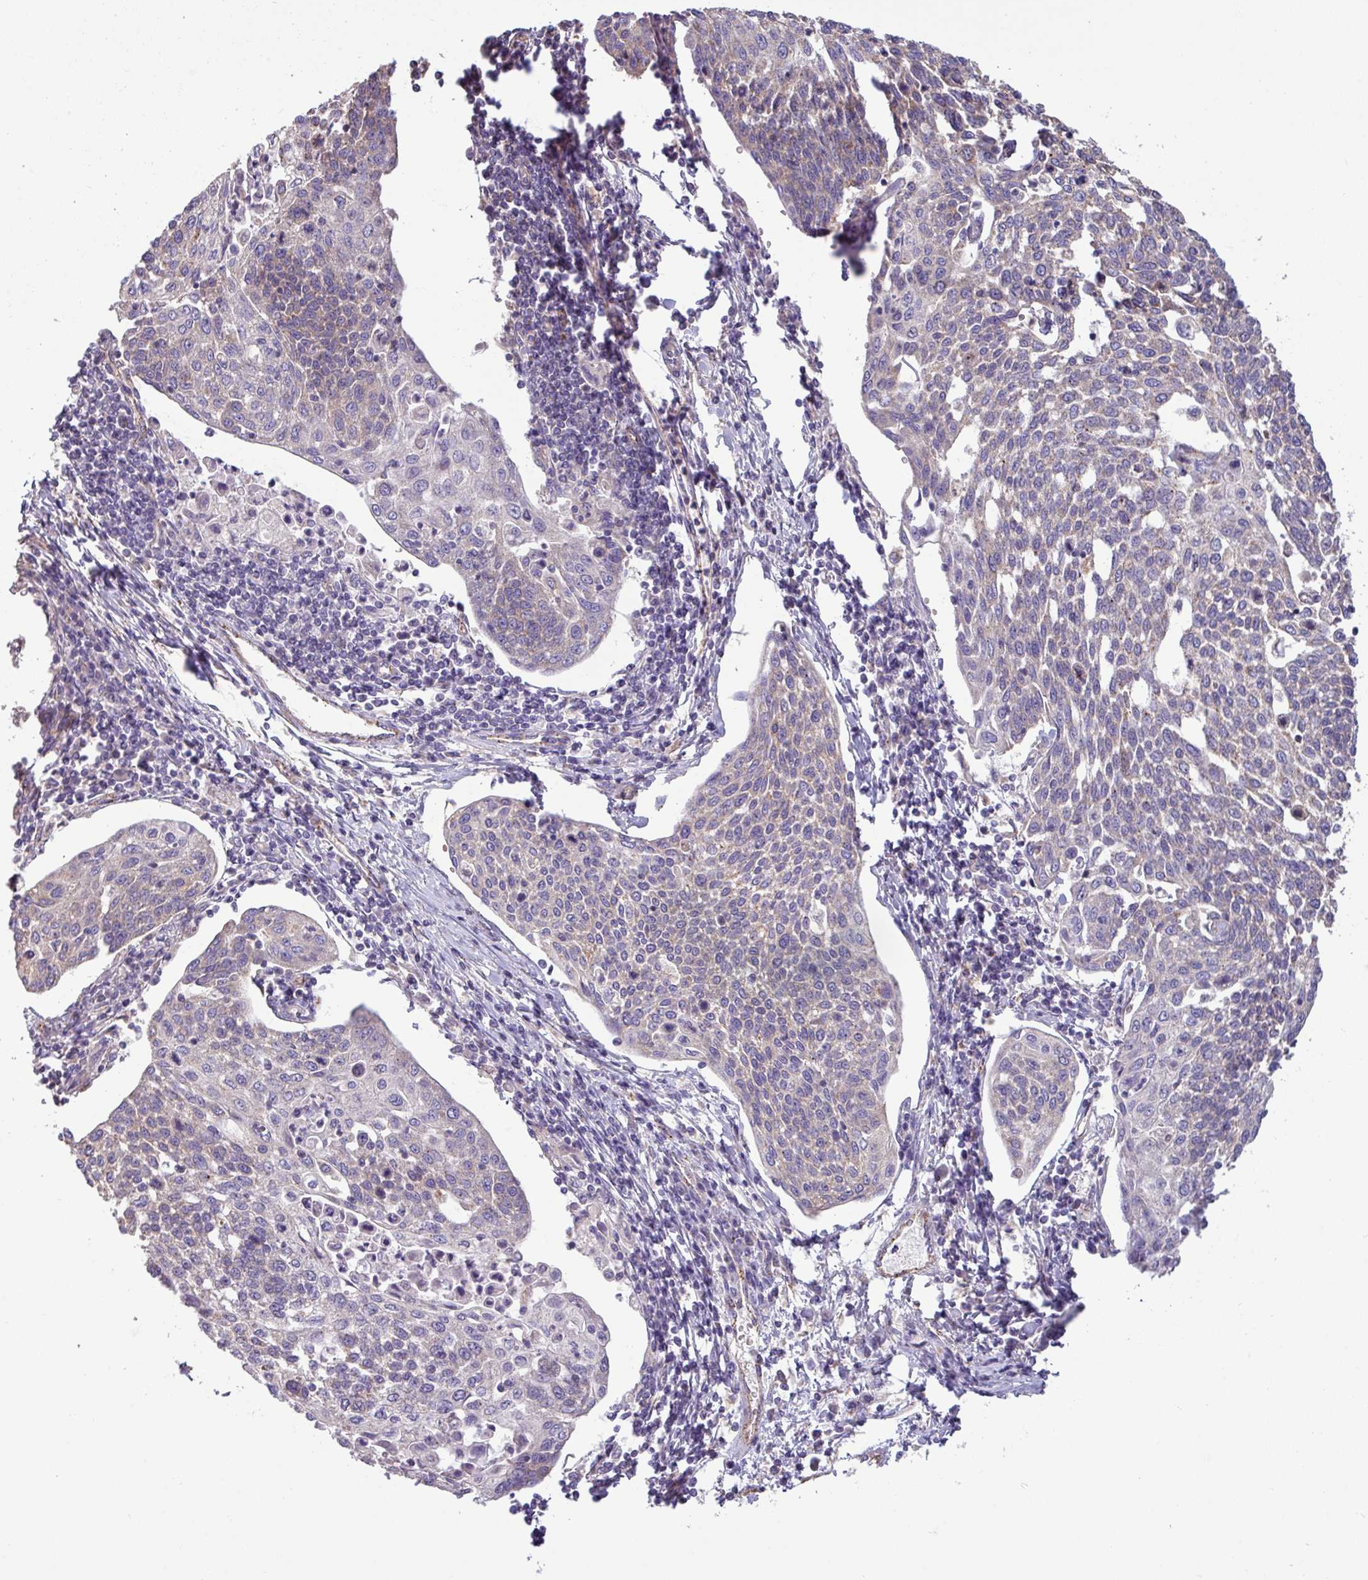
{"staining": {"intensity": "weak", "quantity": "<25%", "location": "cytoplasmic/membranous"}, "tissue": "cervical cancer", "cell_type": "Tumor cells", "image_type": "cancer", "snomed": [{"axis": "morphology", "description": "Squamous cell carcinoma, NOS"}, {"axis": "topography", "description": "Cervix"}], "caption": "This image is of cervical squamous cell carcinoma stained with immunohistochemistry (IHC) to label a protein in brown with the nuclei are counter-stained blue. There is no expression in tumor cells.", "gene": "PPM1J", "patient": {"sex": "female", "age": 34}}